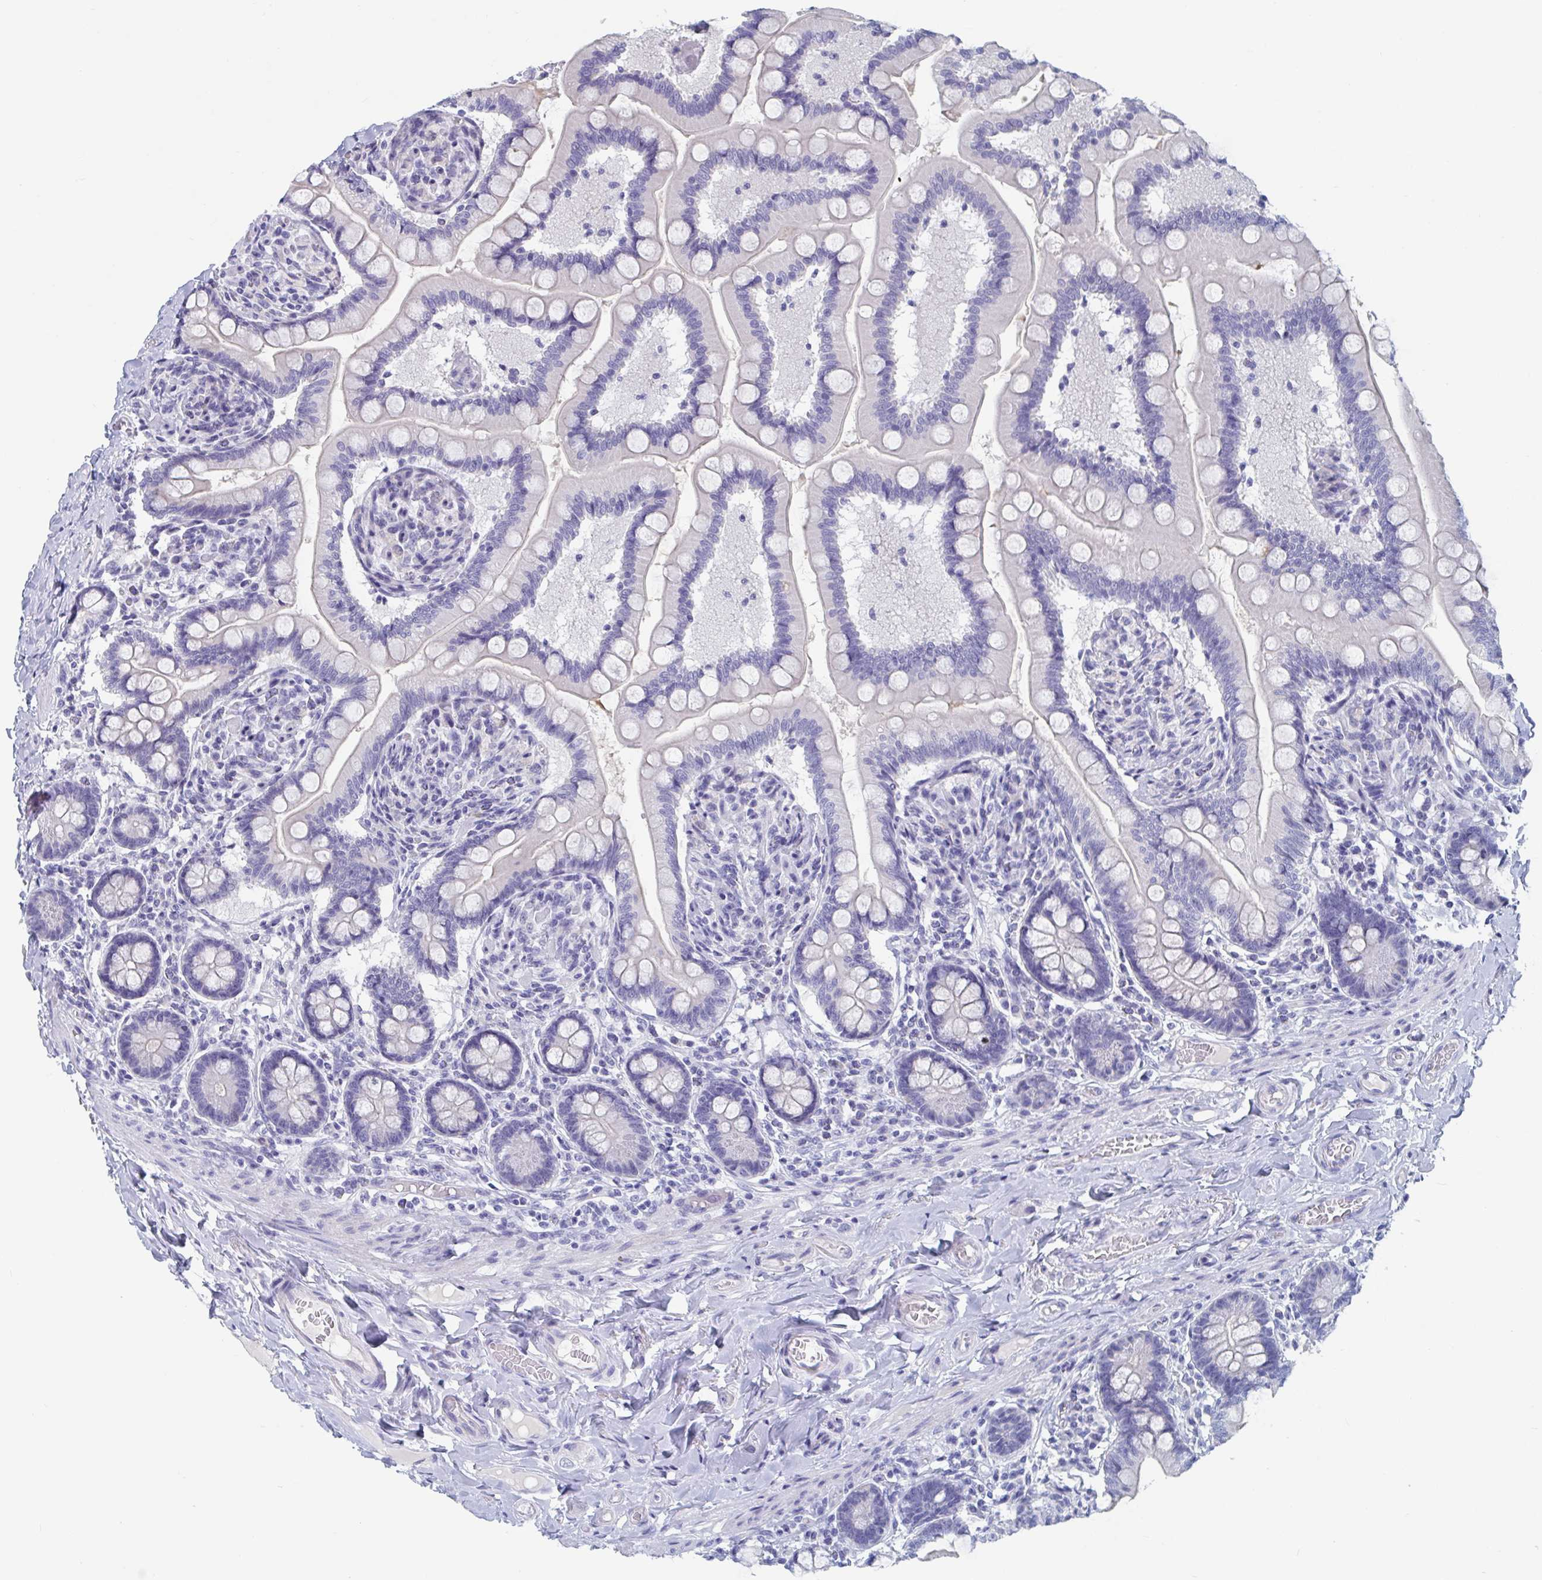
{"staining": {"intensity": "negative", "quantity": "none", "location": "none"}, "tissue": "small intestine", "cell_type": "Glandular cells", "image_type": "normal", "snomed": [{"axis": "morphology", "description": "Normal tissue, NOS"}, {"axis": "topography", "description": "Small intestine"}], "caption": "A high-resolution micrograph shows immunohistochemistry (IHC) staining of benign small intestine, which reveals no significant staining in glandular cells.", "gene": "DPEP3", "patient": {"sex": "female", "age": 64}}